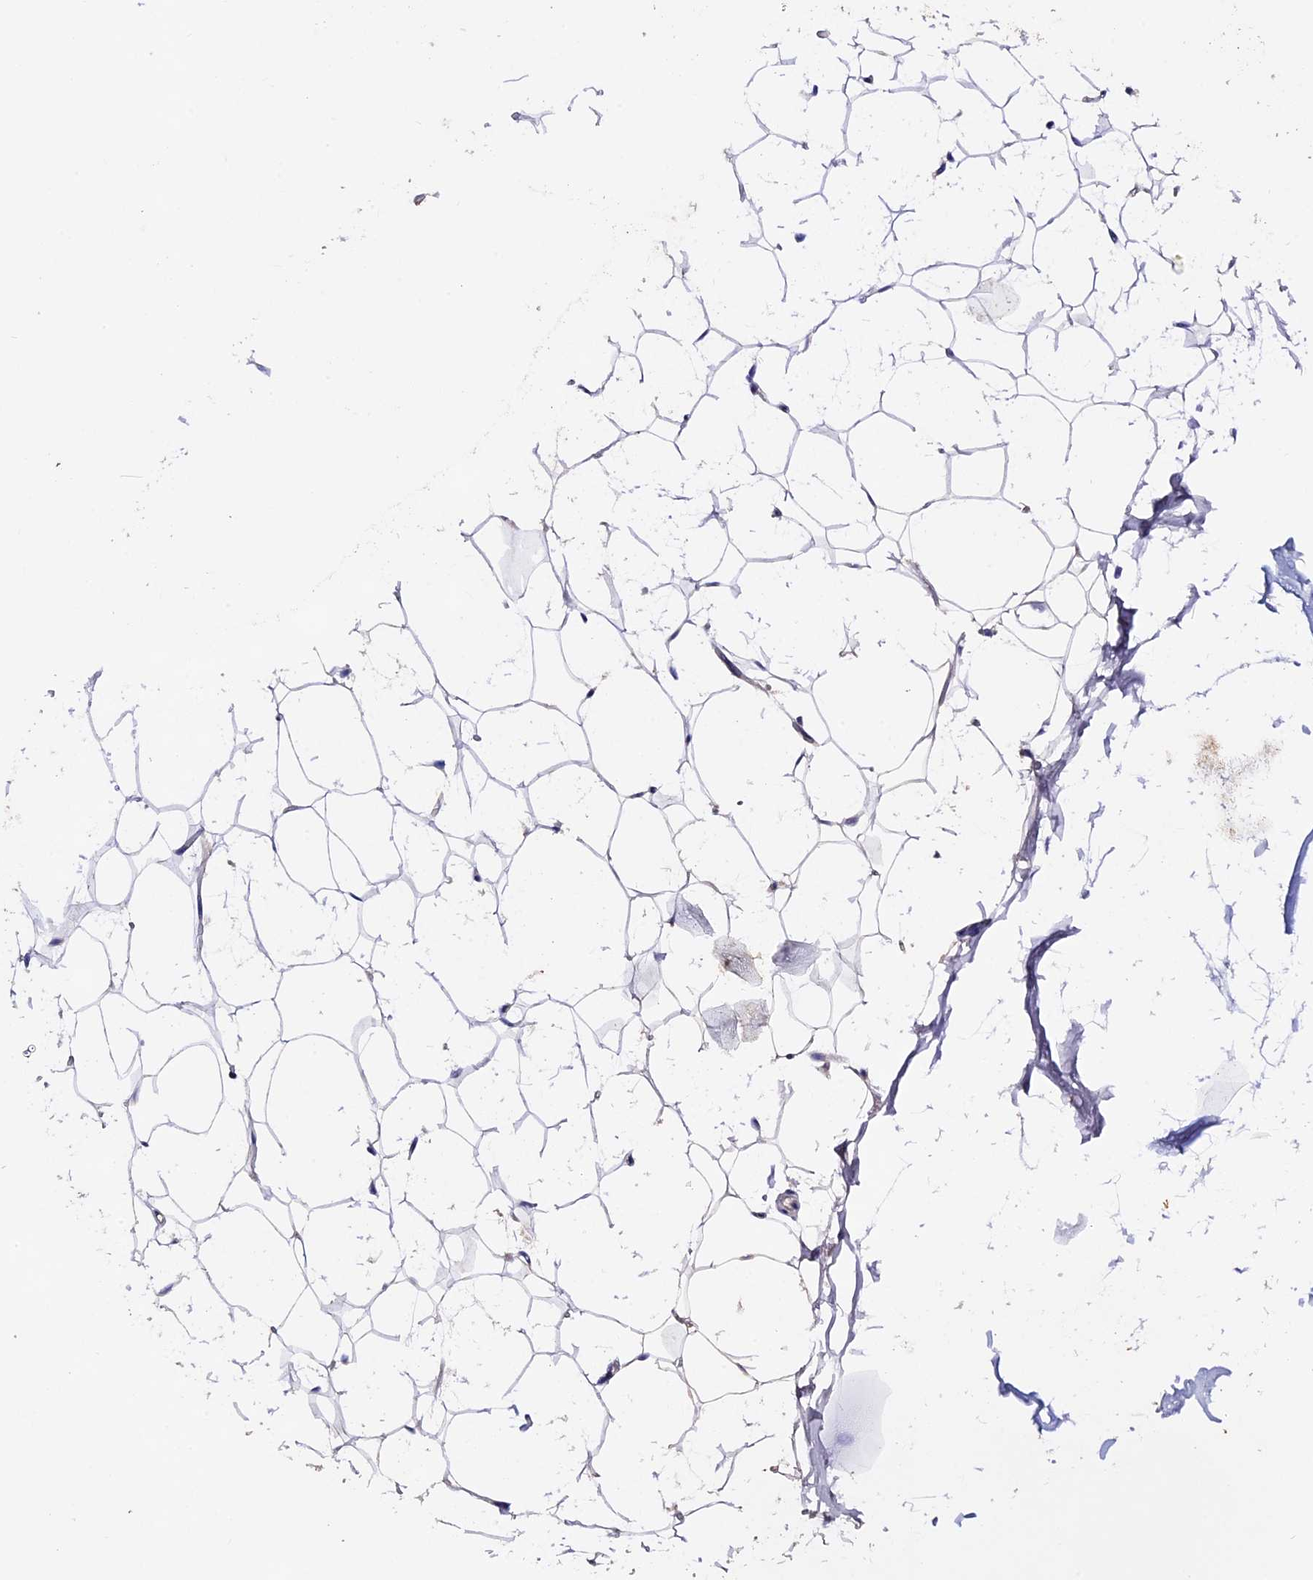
{"staining": {"intensity": "negative", "quantity": "none", "location": "none"}, "tissue": "adipose tissue", "cell_type": "Adipocytes", "image_type": "normal", "snomed": [{"axis": "morphology", "description": "Normal tissue, NOS"}, {"axis": "topography", "description": "Breast"}], "caption": "An image of human adipose tissue is negative for staining in adipocytes. (Brightfield microscopy of DAB immunohistochemistry at high magnification).", "gene": "FBXW9", "patient": {"sex": "female", "age": 26}}